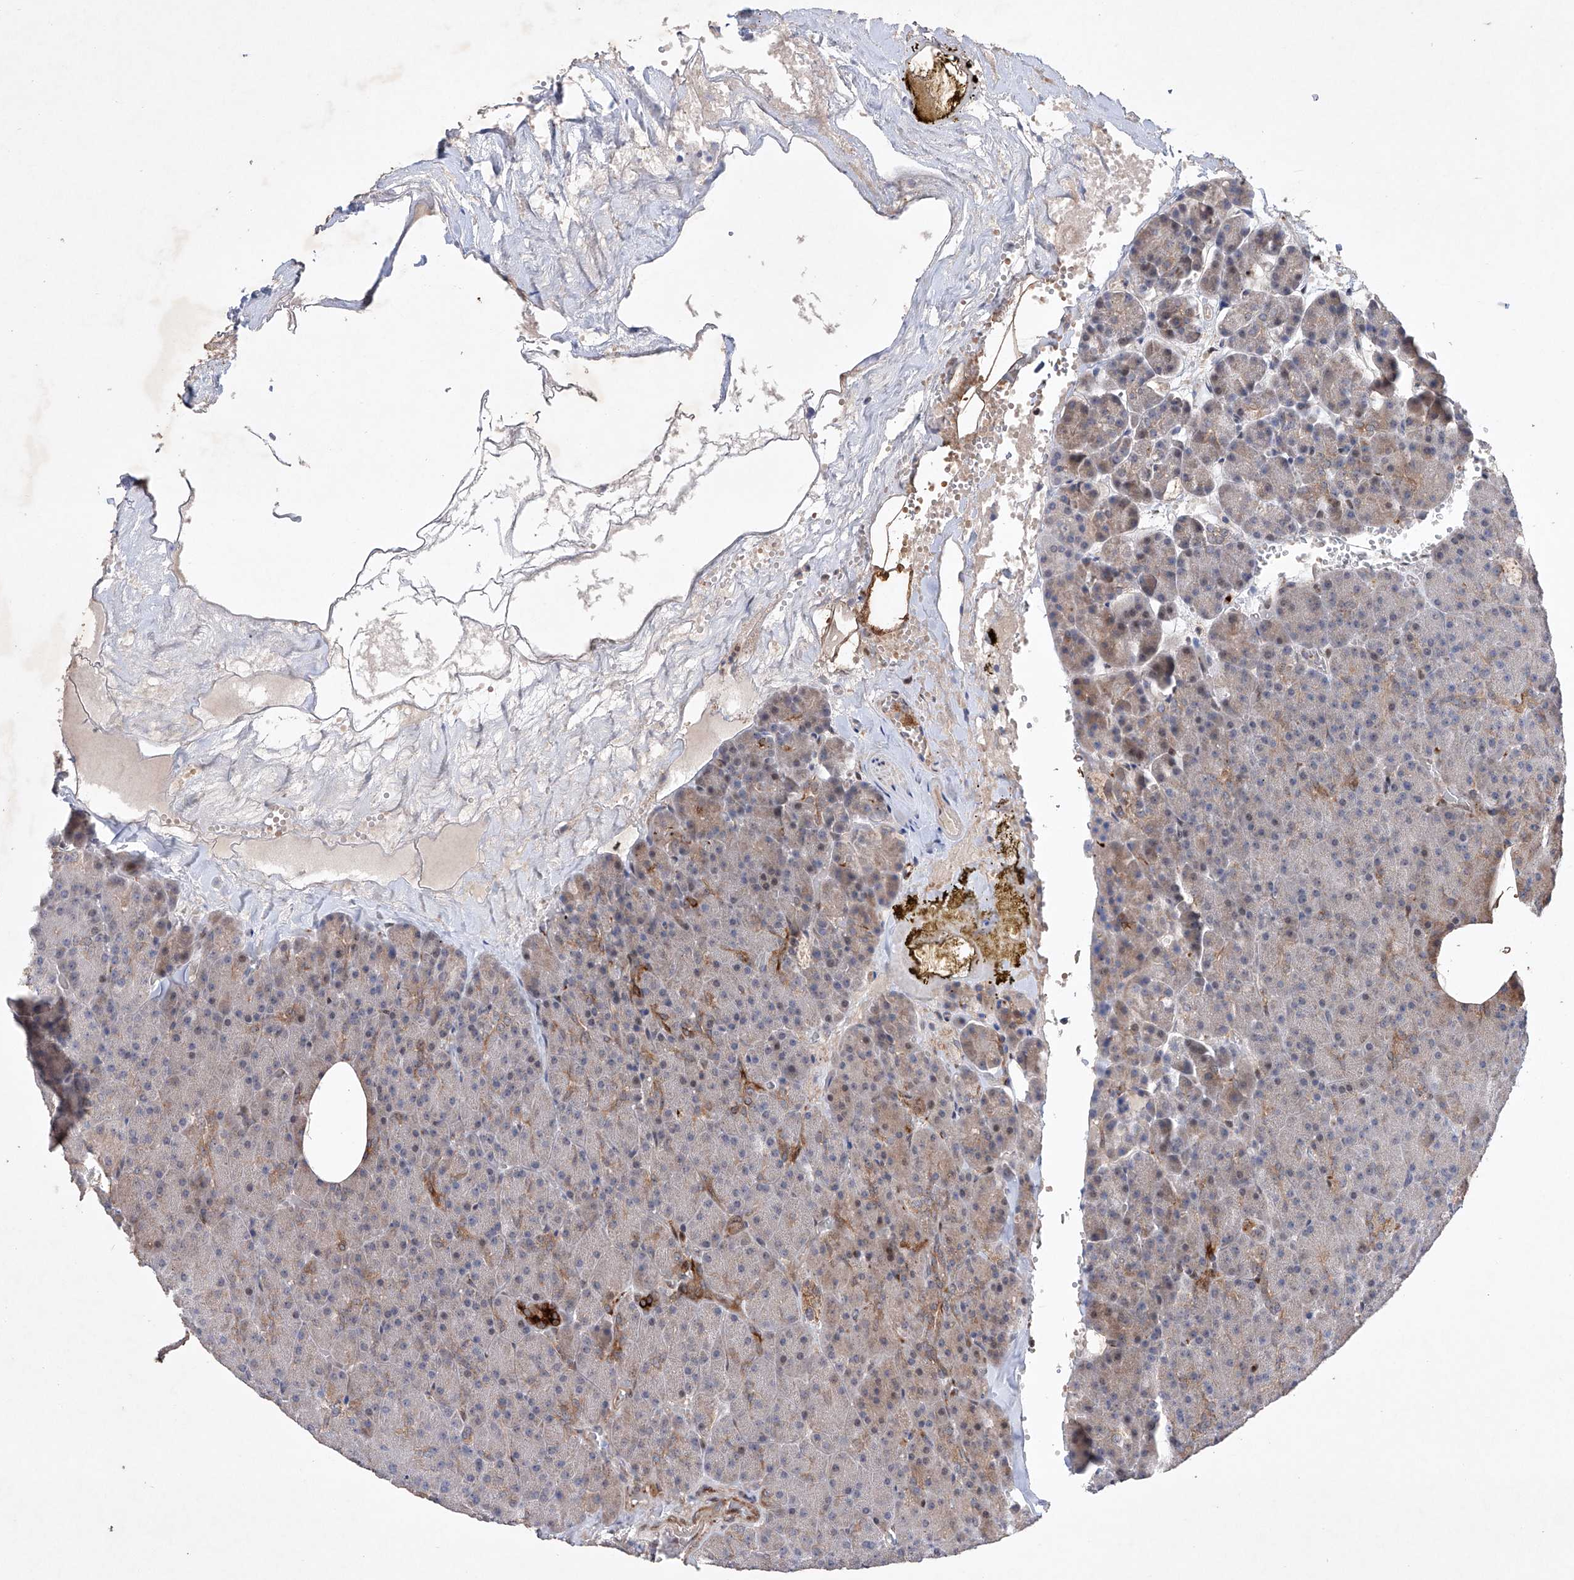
{"staining": {"intensity": "moderate", "quantity": "<25%", "location": "cytoplasmic/membranous"}, "tissue": "pancreas", "cell_type": "Exocrine glandular cells", "image_type": "normal", "snomed": [{"axis": "morphology", "description": "Normal tissue, NOS"}, {"axis": "morphology", "description": "Carcinoid, malignant, NOS"}, {"axis": "topography", "description": "Pancreas"}], "caption": "Exocrine glandular cells reveal low levels of moderate cytoplasmic/membranous staining in approximately <25% of cells in unremarkable human pancreas. (Stains: DAB in brown, nuclei in blue, Microscopy: brightfield microscopy at high magnification).", "gene": "AFG1L", "patient": {"sex": "female", "age": 35}}